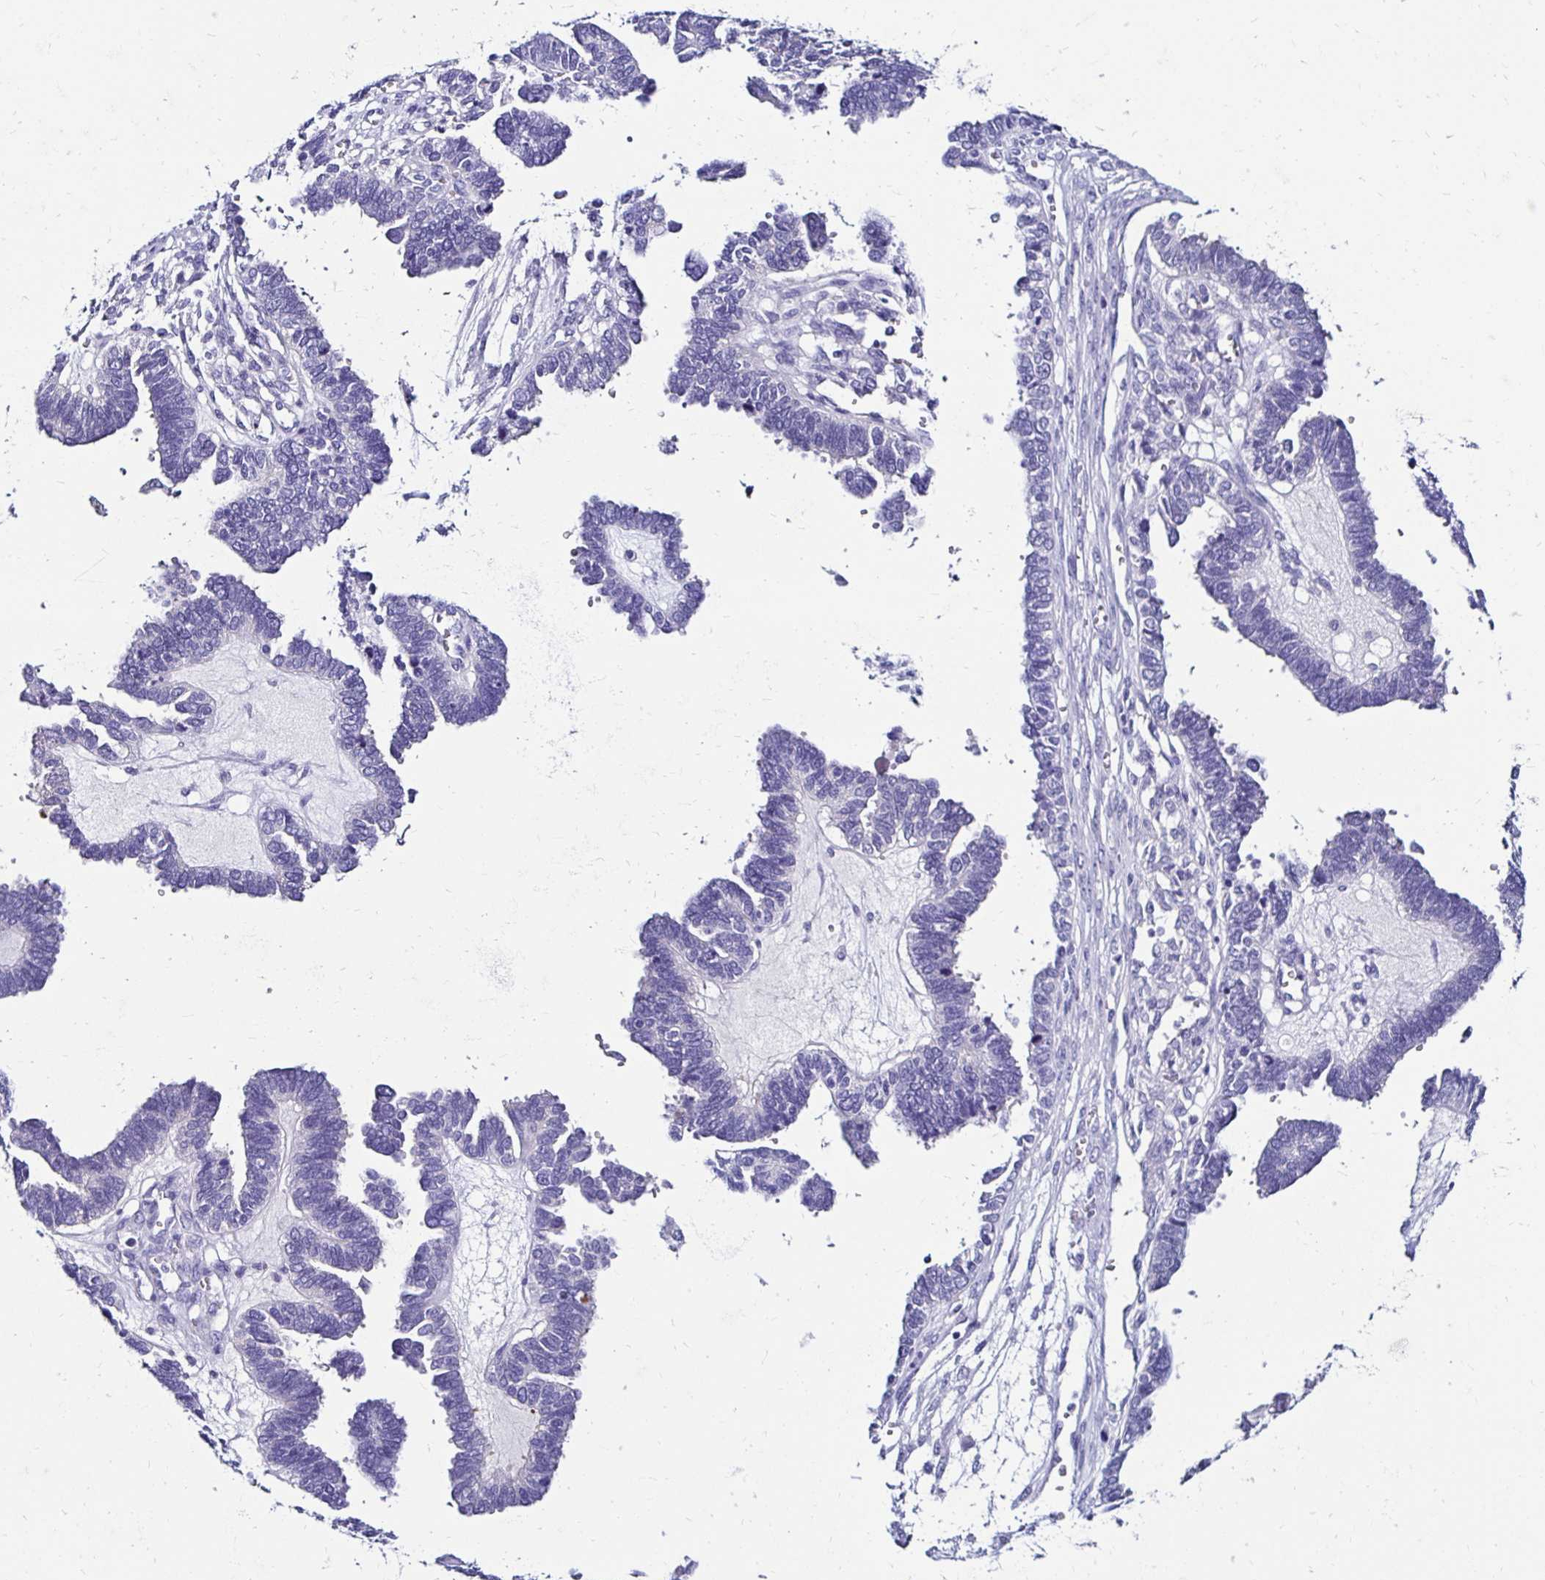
{"staining": {"intensity": "negative", "quantity": "none", "location": "none"}, "tissue": "ovarian cancer", "cell_type": "Tumor cells", "image_type": "cancer", "snomed": [{"axis": "morphology", "description": "Cystadenocarcinoma, serous, NOS"}, {"axis": "topography", "description": "Ovary"}], "caption": "Immunohistochemistry (IHC) histopathology image of ovarian cancer (serous cystadenocarcinoma) stained for a protein (brown), which displays no expression in tumor cells.", "gene": "KCNT1", "patient": {"sex": "female", "age": 51}}